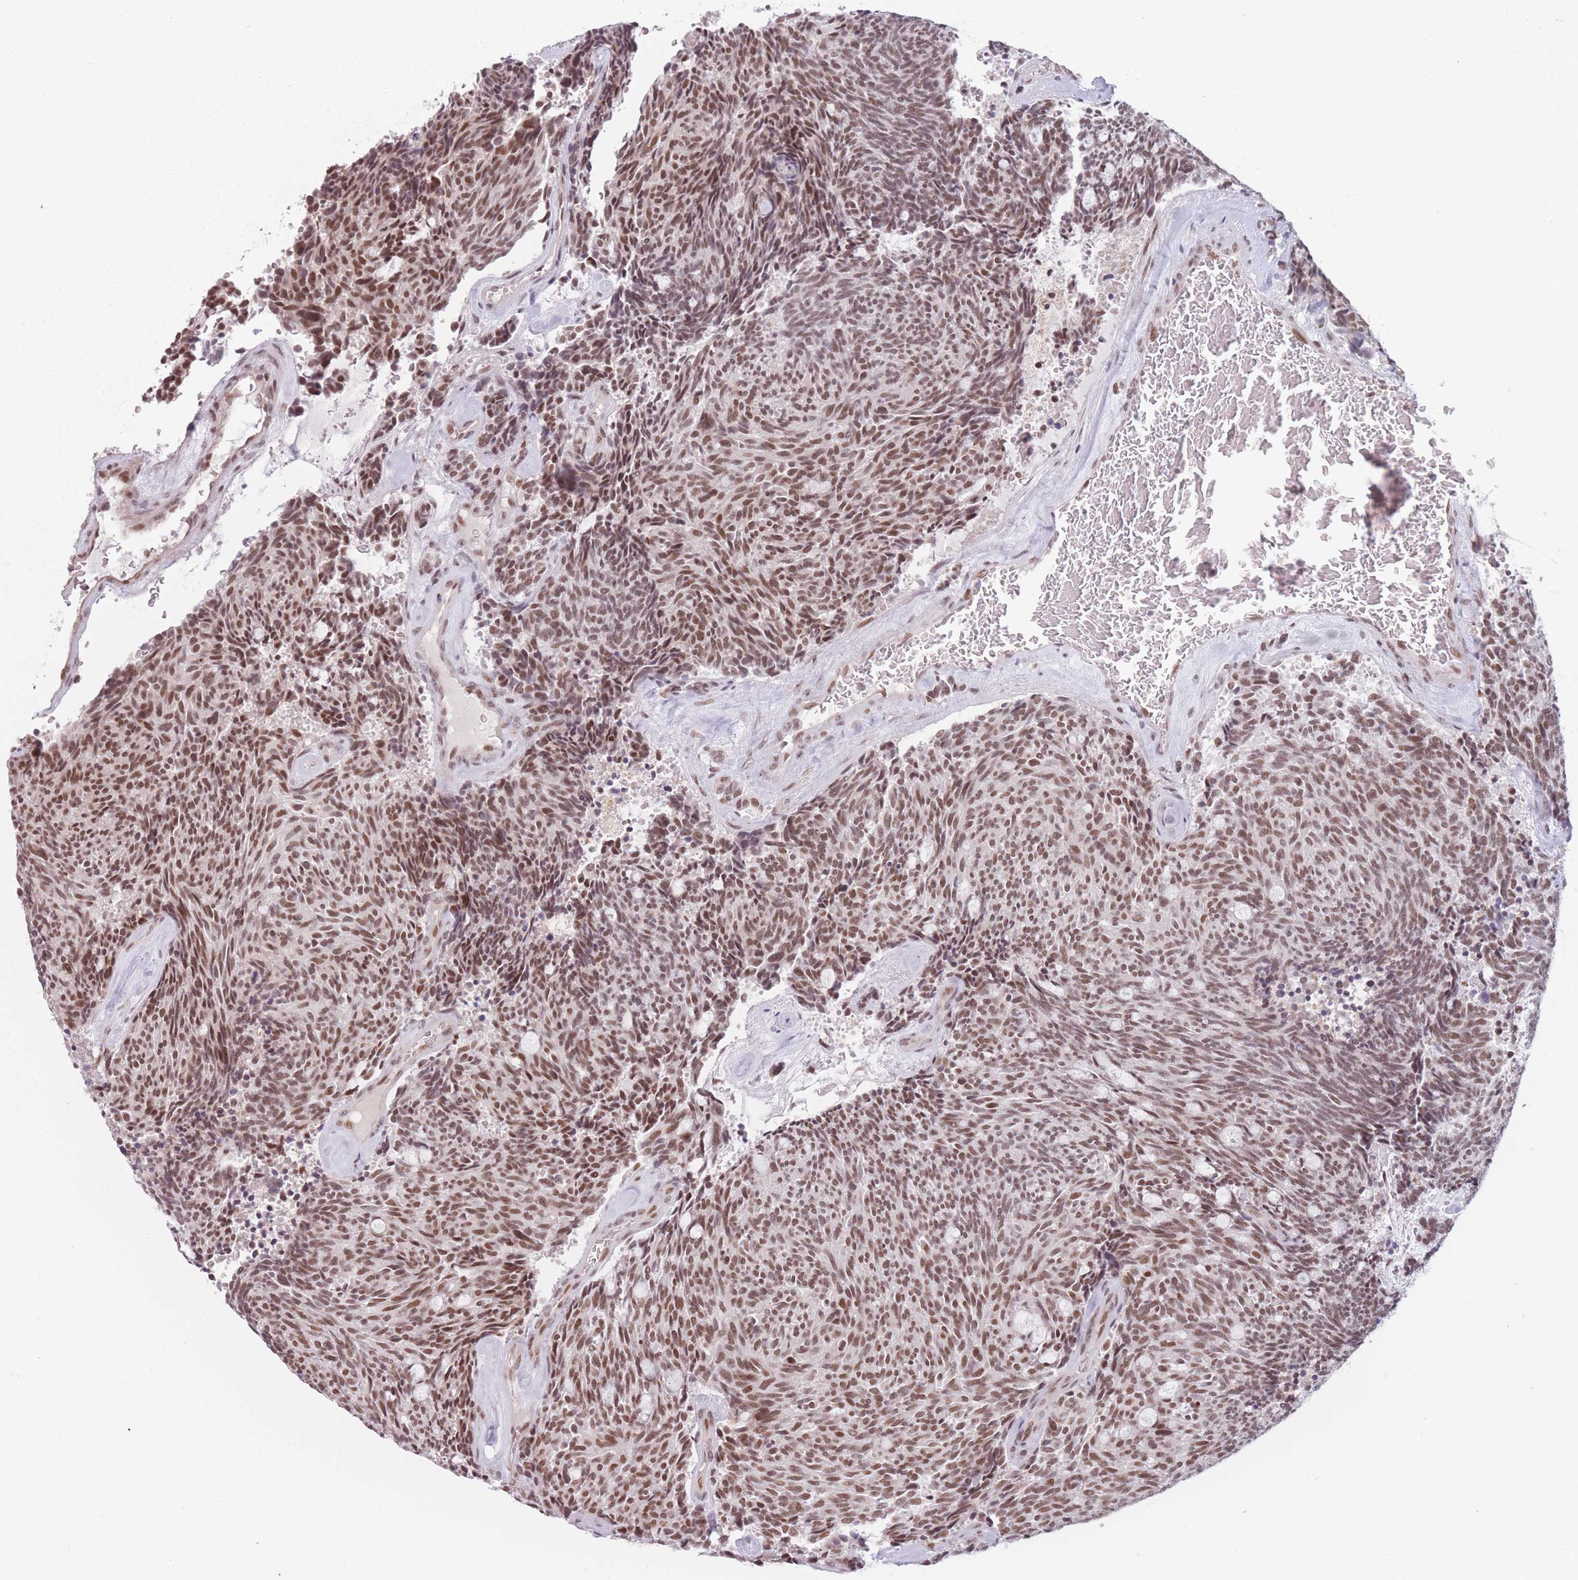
{"staining": {"intensity": "moderate", "quantity": ">75%", "location": "nuclear"}, "tissue": "carcinoid", "cell_type": "Tumor cells", "image_type": "cancer", "snomed": [{"axis": "morphology", "description": "Carcinoid, malignant, NOS"}, {"axis": "topography", "description": "Pancreas"}], "caption": "Tumor cells demonstrate medium levels of moderate nuclear staining in about >75% of cells in human malignant carcinoid. The staining is performed using DAB (3,3'-diaminobenzidine) brown chromogen to label protein expression. The nuclei are counter-stained blue using hematoxylin.", "gene": "SUPT6H", "patient": {"sex": "female", "age": 54}}